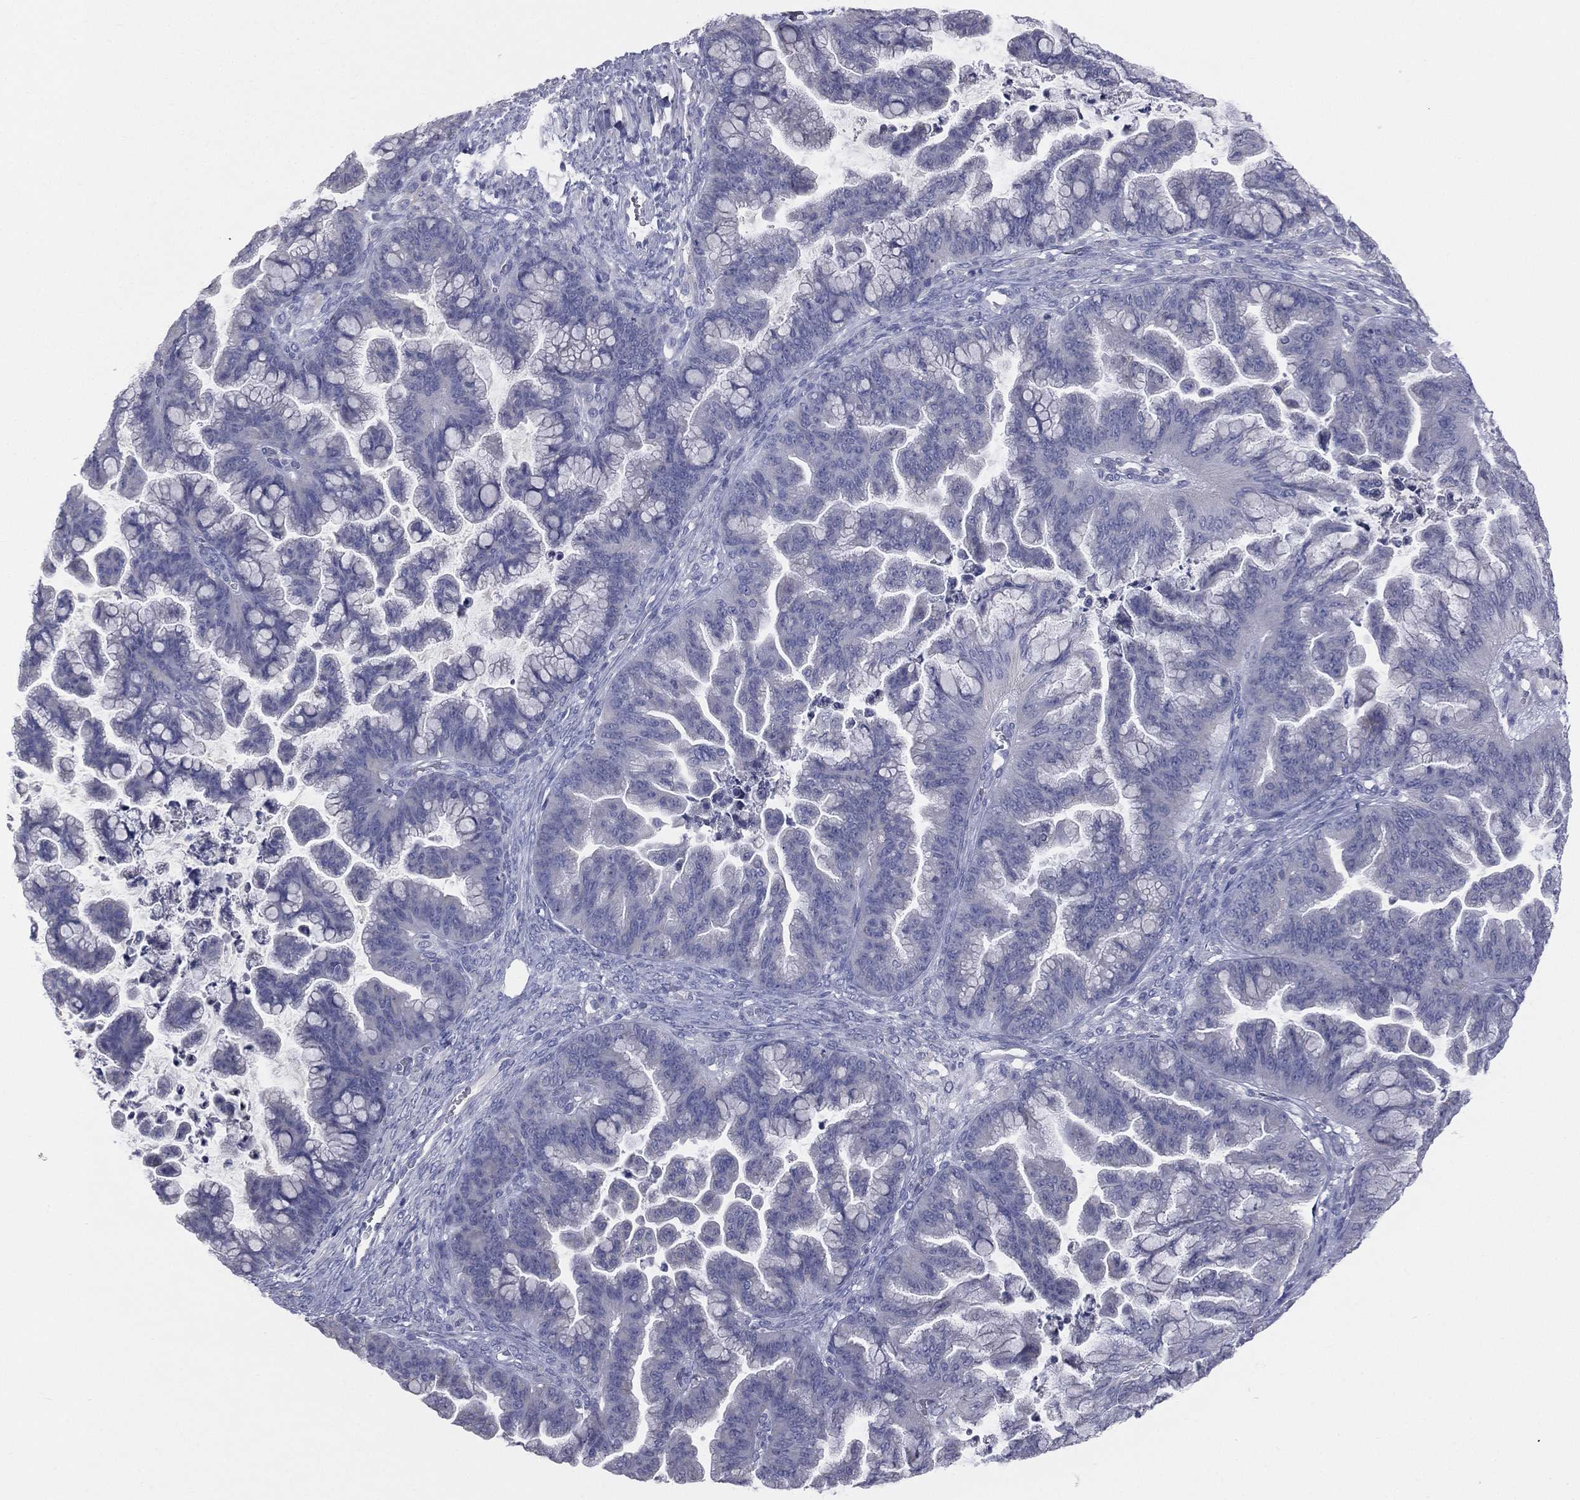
{"staining": {"intensity": "negative", "quantity": "none", "location": "none"}, "tissue": "ovarian cancer", "cell_type": "Tumor cells", "image_type": "cancer", "snomed": [{"axis": "morphology", "description": "Cystadenocarcinoma, mucinous, NOS"}, {"axis": "topography", "description": "Ovary"}], "caption": "Tumor cells are negative for protein expression in human ovarian cancer.", "gene": "STK31", "patient": {"sex": "female", "age": 67}}